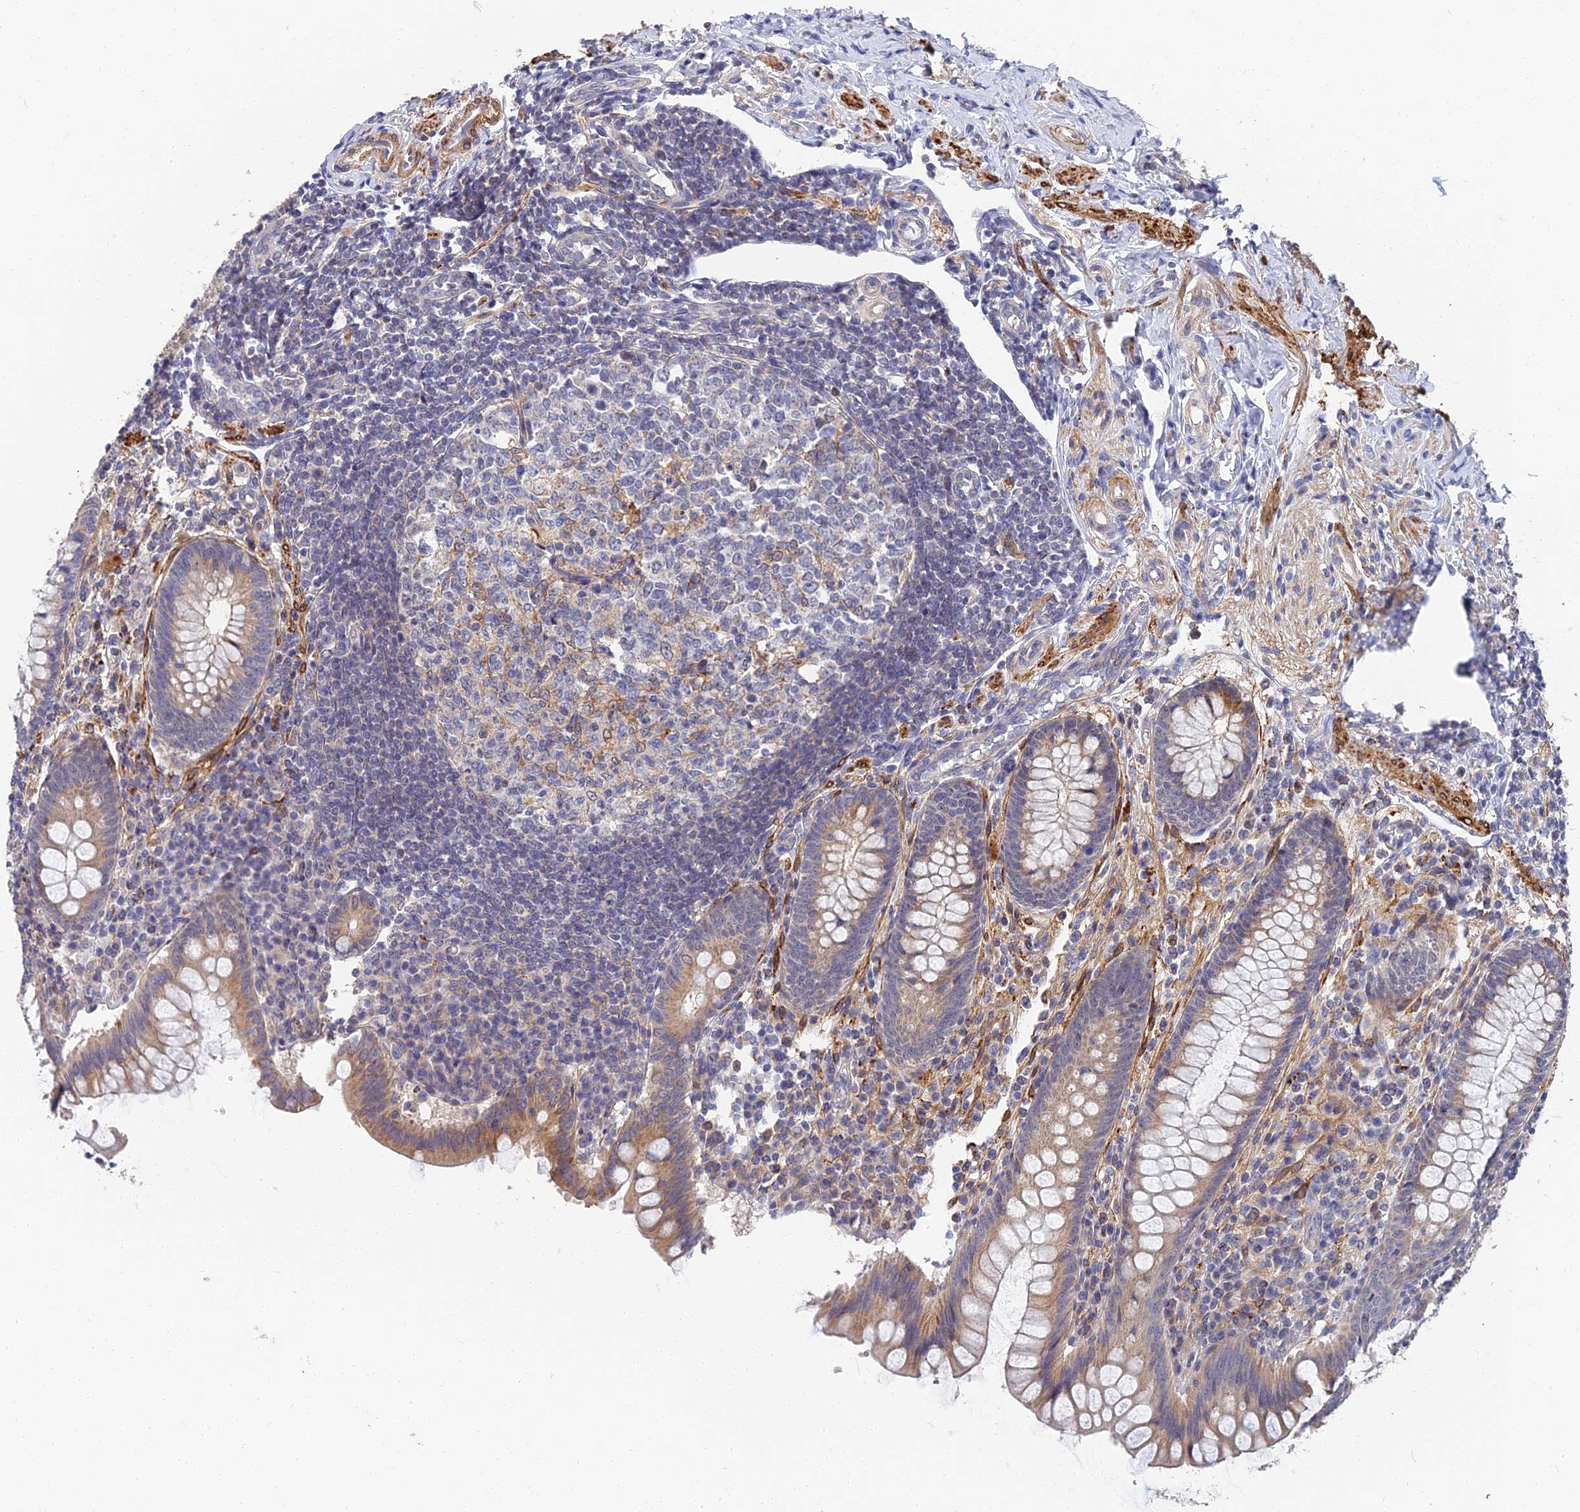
{"staining": {"intensity": "moderate", "quantity": "25%-75%", "location": "cytoplasmic/membranous"}, "tissue": "appendix", "cell_type": "Glandular cells", "image_type": "normal", "snomed": [{"axis": "morphology", "description": "Normal tissue, NOS"}, {"axis": "topography", "description": "Appendix"}], "caption": "Human appendix stained for a protein (brown) demonstrates moderate cytoplasmic/membranous positive expression in about 25%-75% of glandular cells.", "gene": "CCDC113", "patient": {"sex": "female", "age": 33}}